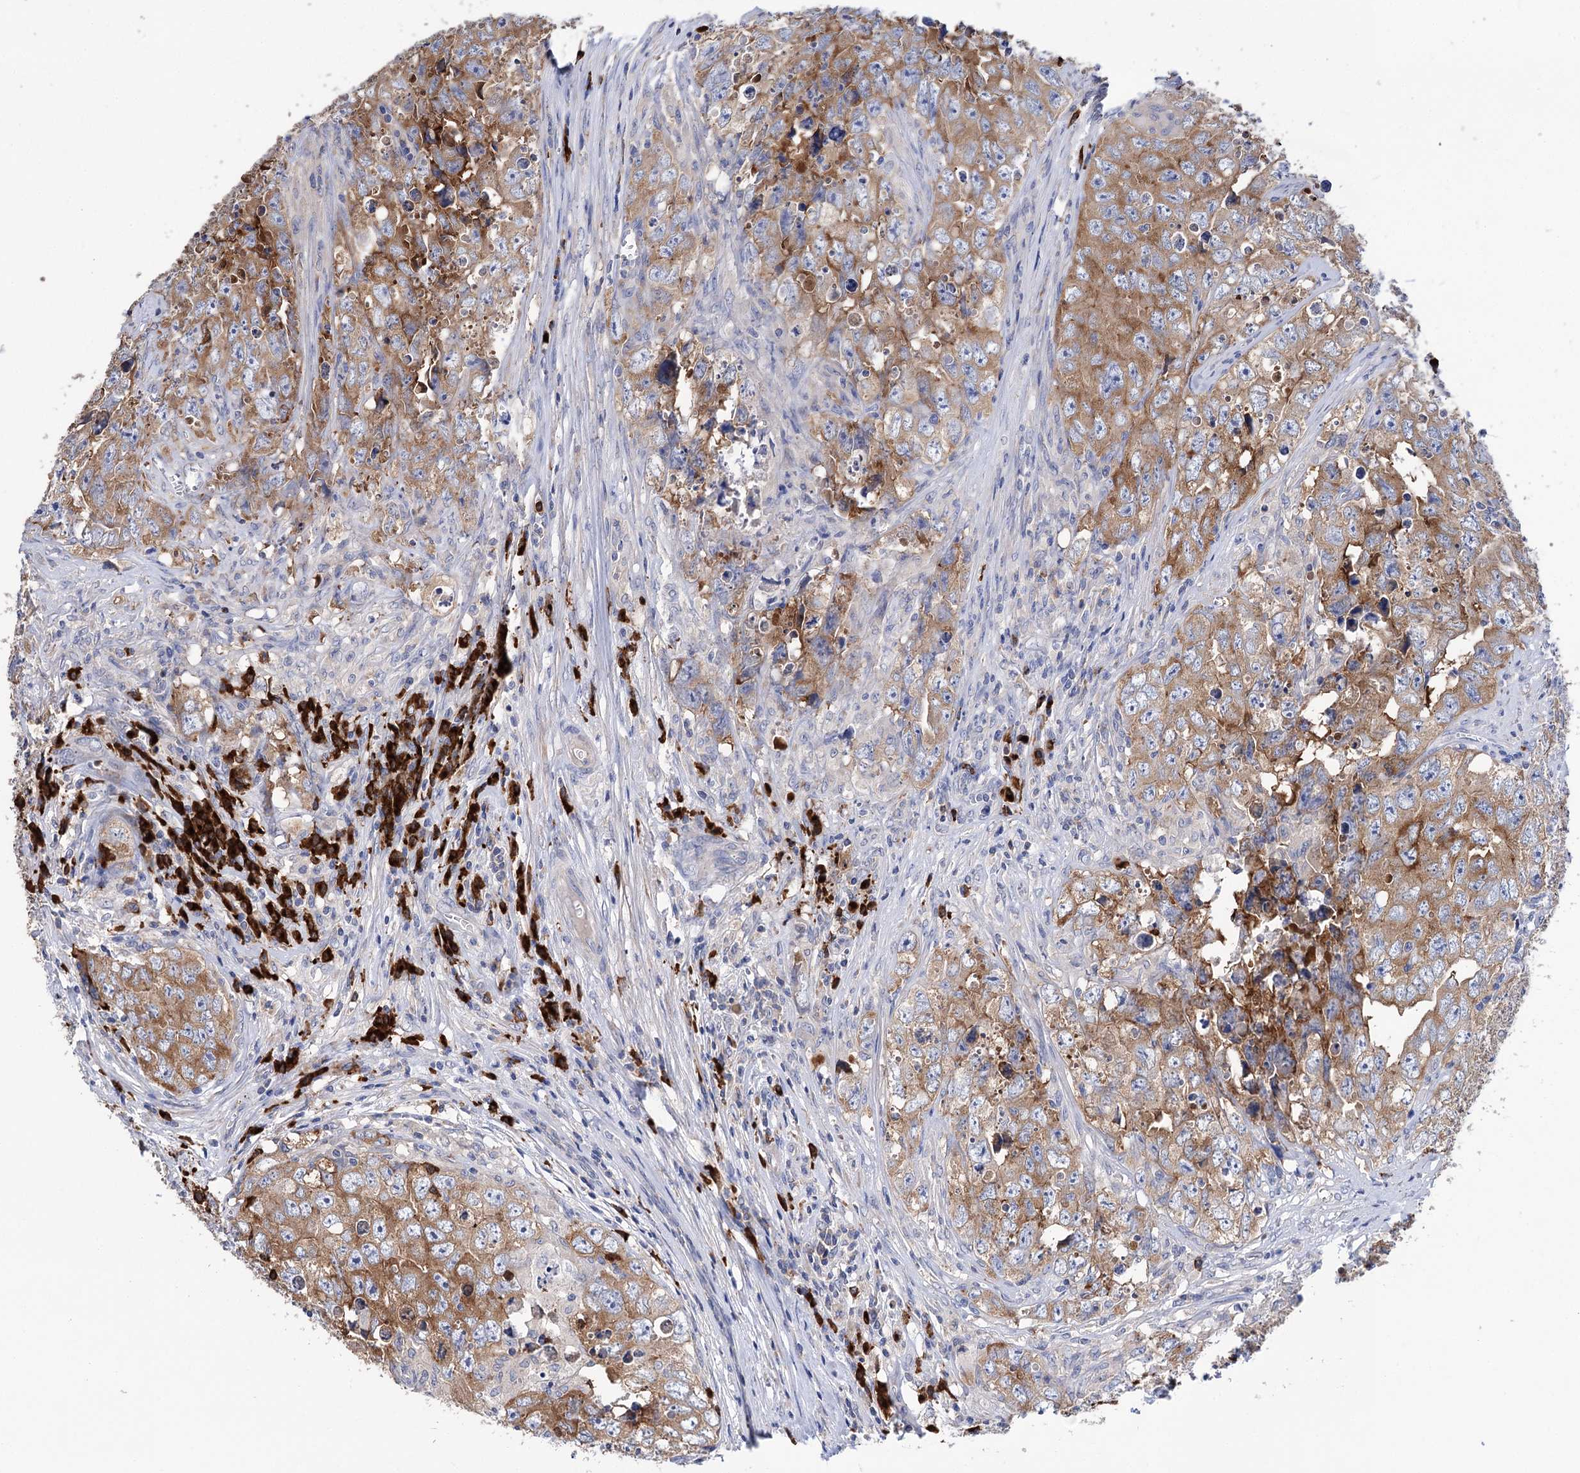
{"staining": {"intensity": "moderate", "quantity": ">75%", "location": "cytoplasmic/membranous"}, "tissue": "testis cancer", "cell_type": "Tumor cells", "image_type": "cancer", "snomed": [{"axis": "morphology", "description": "Seminoma, NOS"}, {"axis": "morphology", "description": "Carcinoma, Embryonal, NOS"}, {"axis": "topography", "description": "Testis"}], "caption": "This is a micrograph of IHC staining of seminoma (testis), which shows moderate staining in the cytoplasmic/membranous of tumor cells.", "gene": "BBS4", "patient": {"sex": "male", "age": 43}}